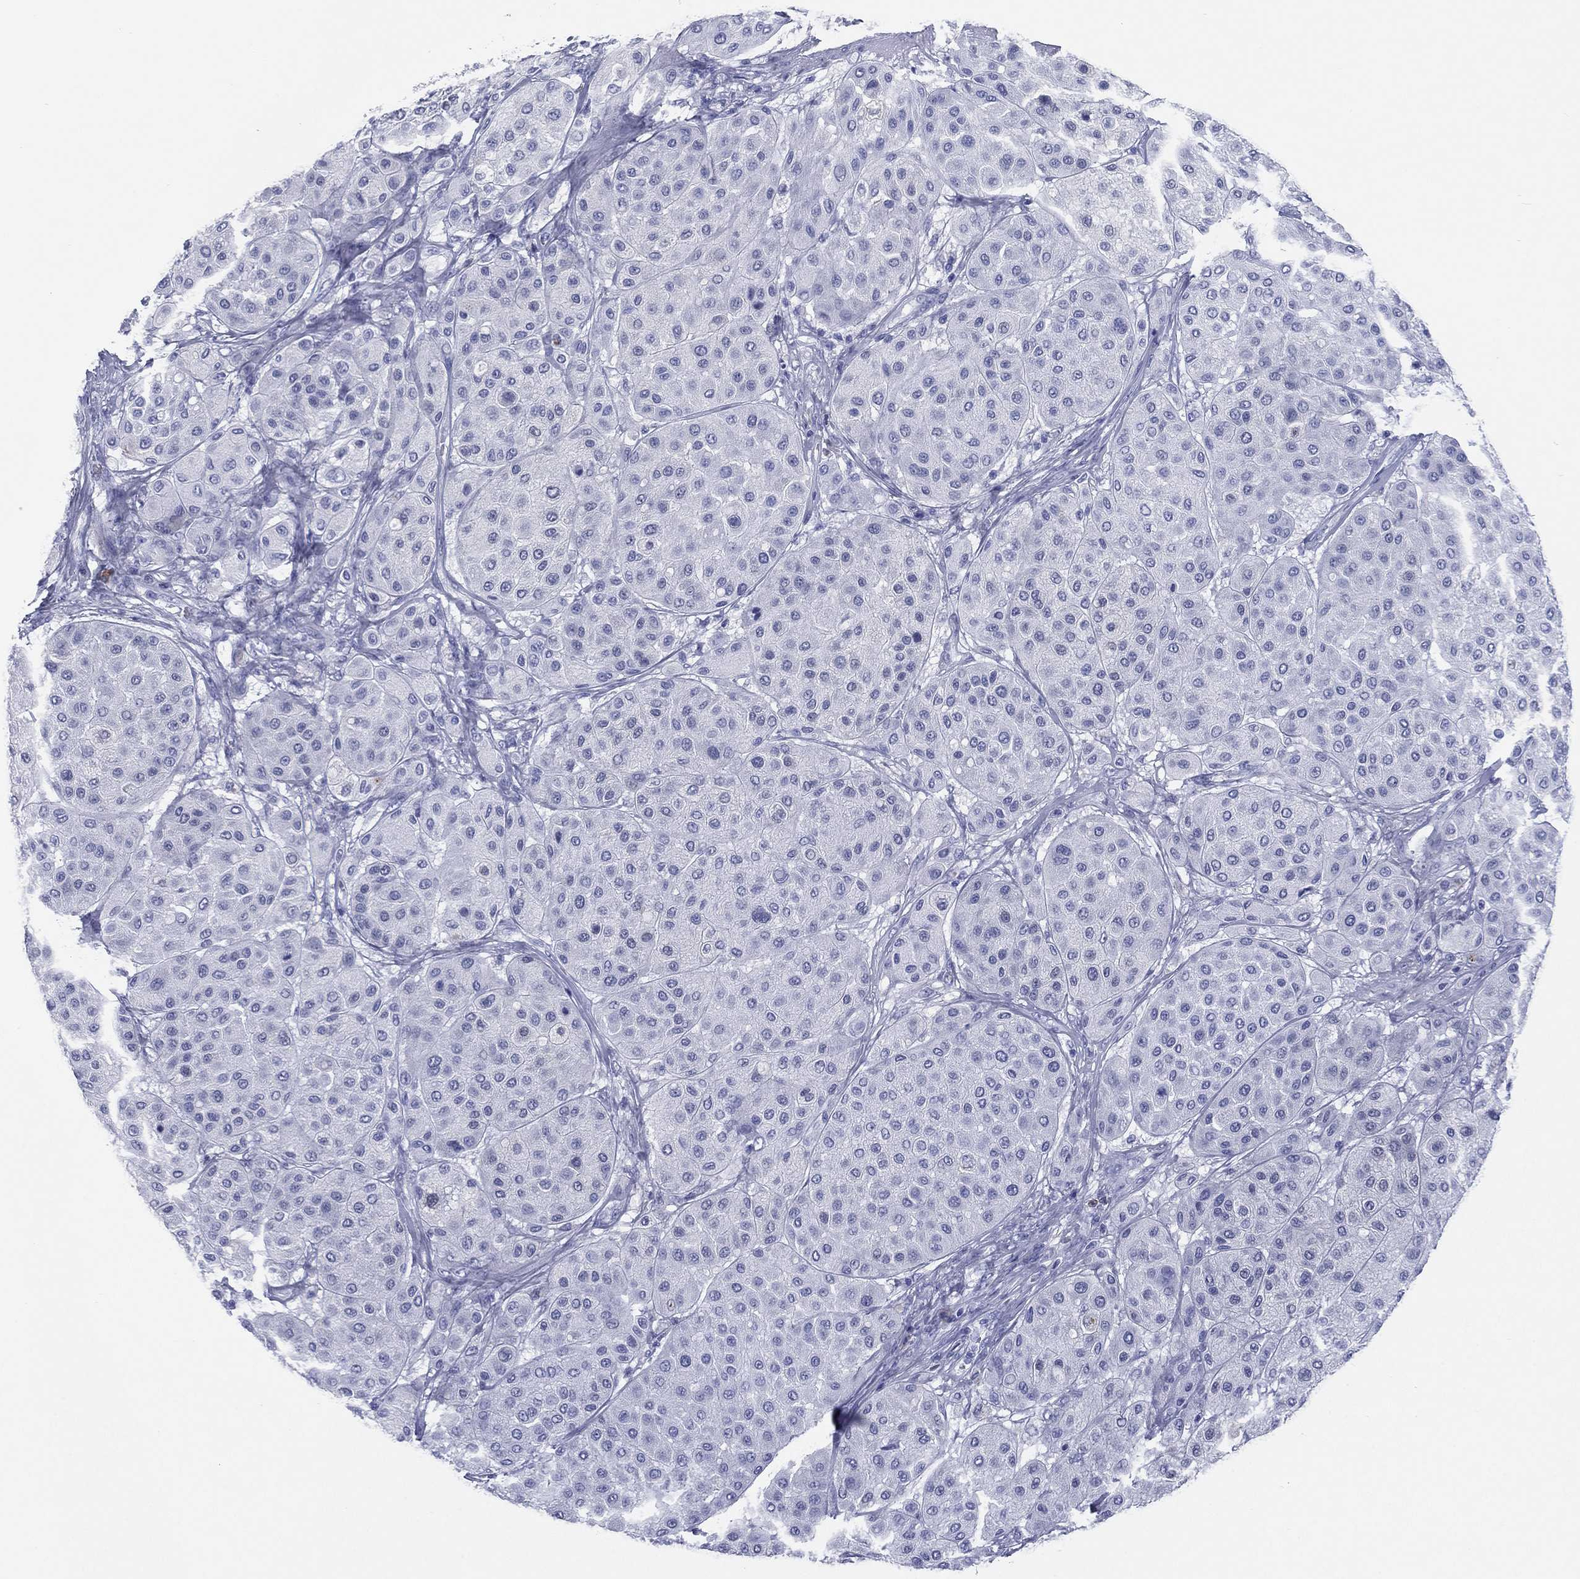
{"staining": {"intensity": "negative", "quantity": "none", "location": "none"}, "tissue": "melanoma", "cell_type": "Tumor cells", "image_type": "cancer", "snomed": [{"axis": "morphology", "description": "Malignant melanoma, Metastatic site"}, {"axis": "topography", "description": "Smooth muscle"}], "caption": "DAB (3,3'-diaminobenzidine) immunohistochemical staining of human malignant melanoma (metastatic site) displays no significant positivity in tumor cells.", "gene": "CD79A", "patient": {"sex": "male", "age": 41}}